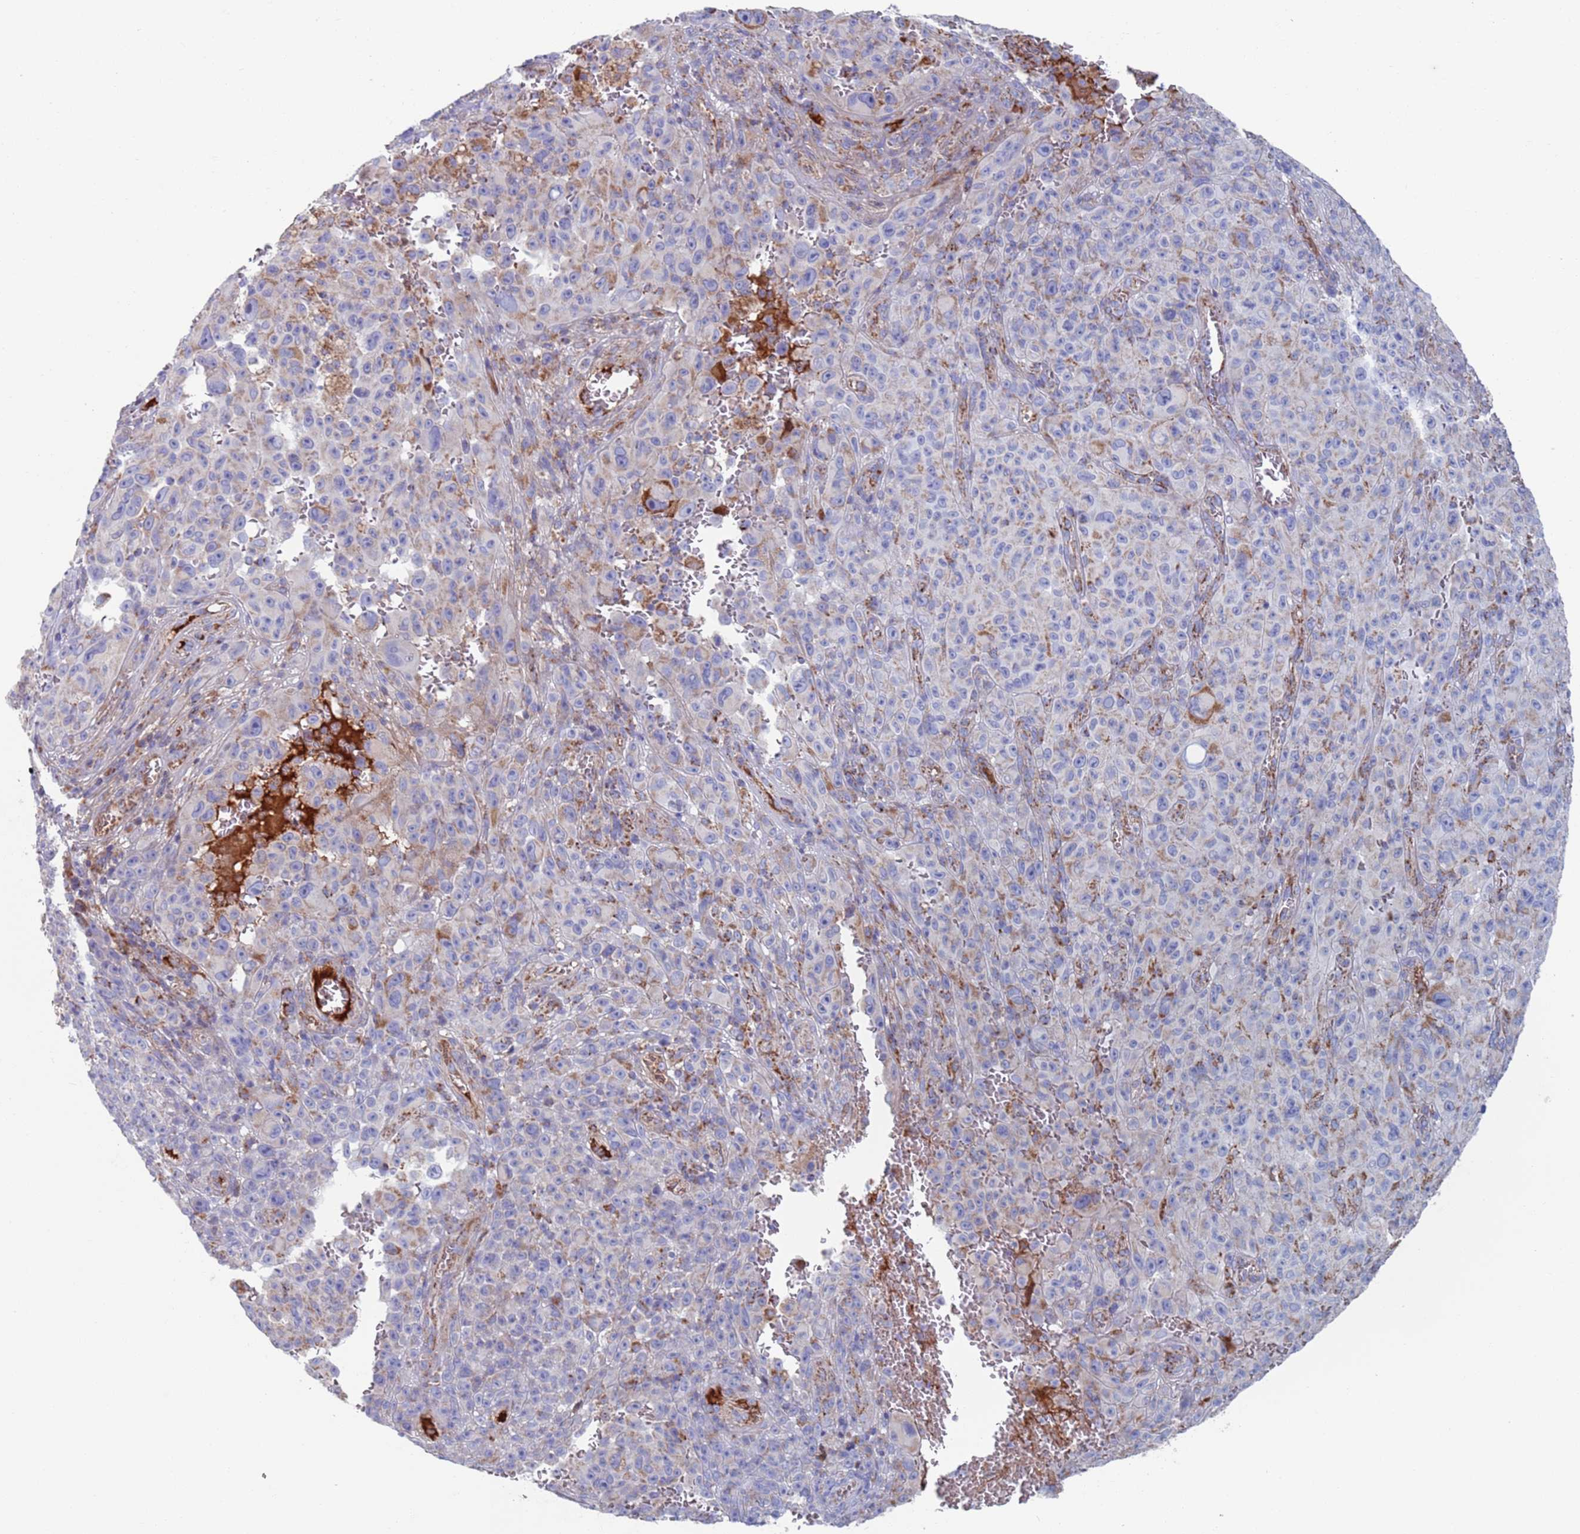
{"staining": {"intensity": "weak", "quantity": "<25%", "location": "cytoplasmic/membranous"}, "tissue": "melanoma", "cell_type": "Tumor cells", "image_type": "cancer", "snomed": [{"axis": "morphology", "description": "Malignant melanoma, NOS"}, {"axis": "topography", "description": "Skin"}], "caption": "The immunohistochemistry (IHC) micrograph has no significant positivity in tumor cells of melanoma tissue.", "gene": "MRPL22", "patient": {"sex": "female", "age": 82}}